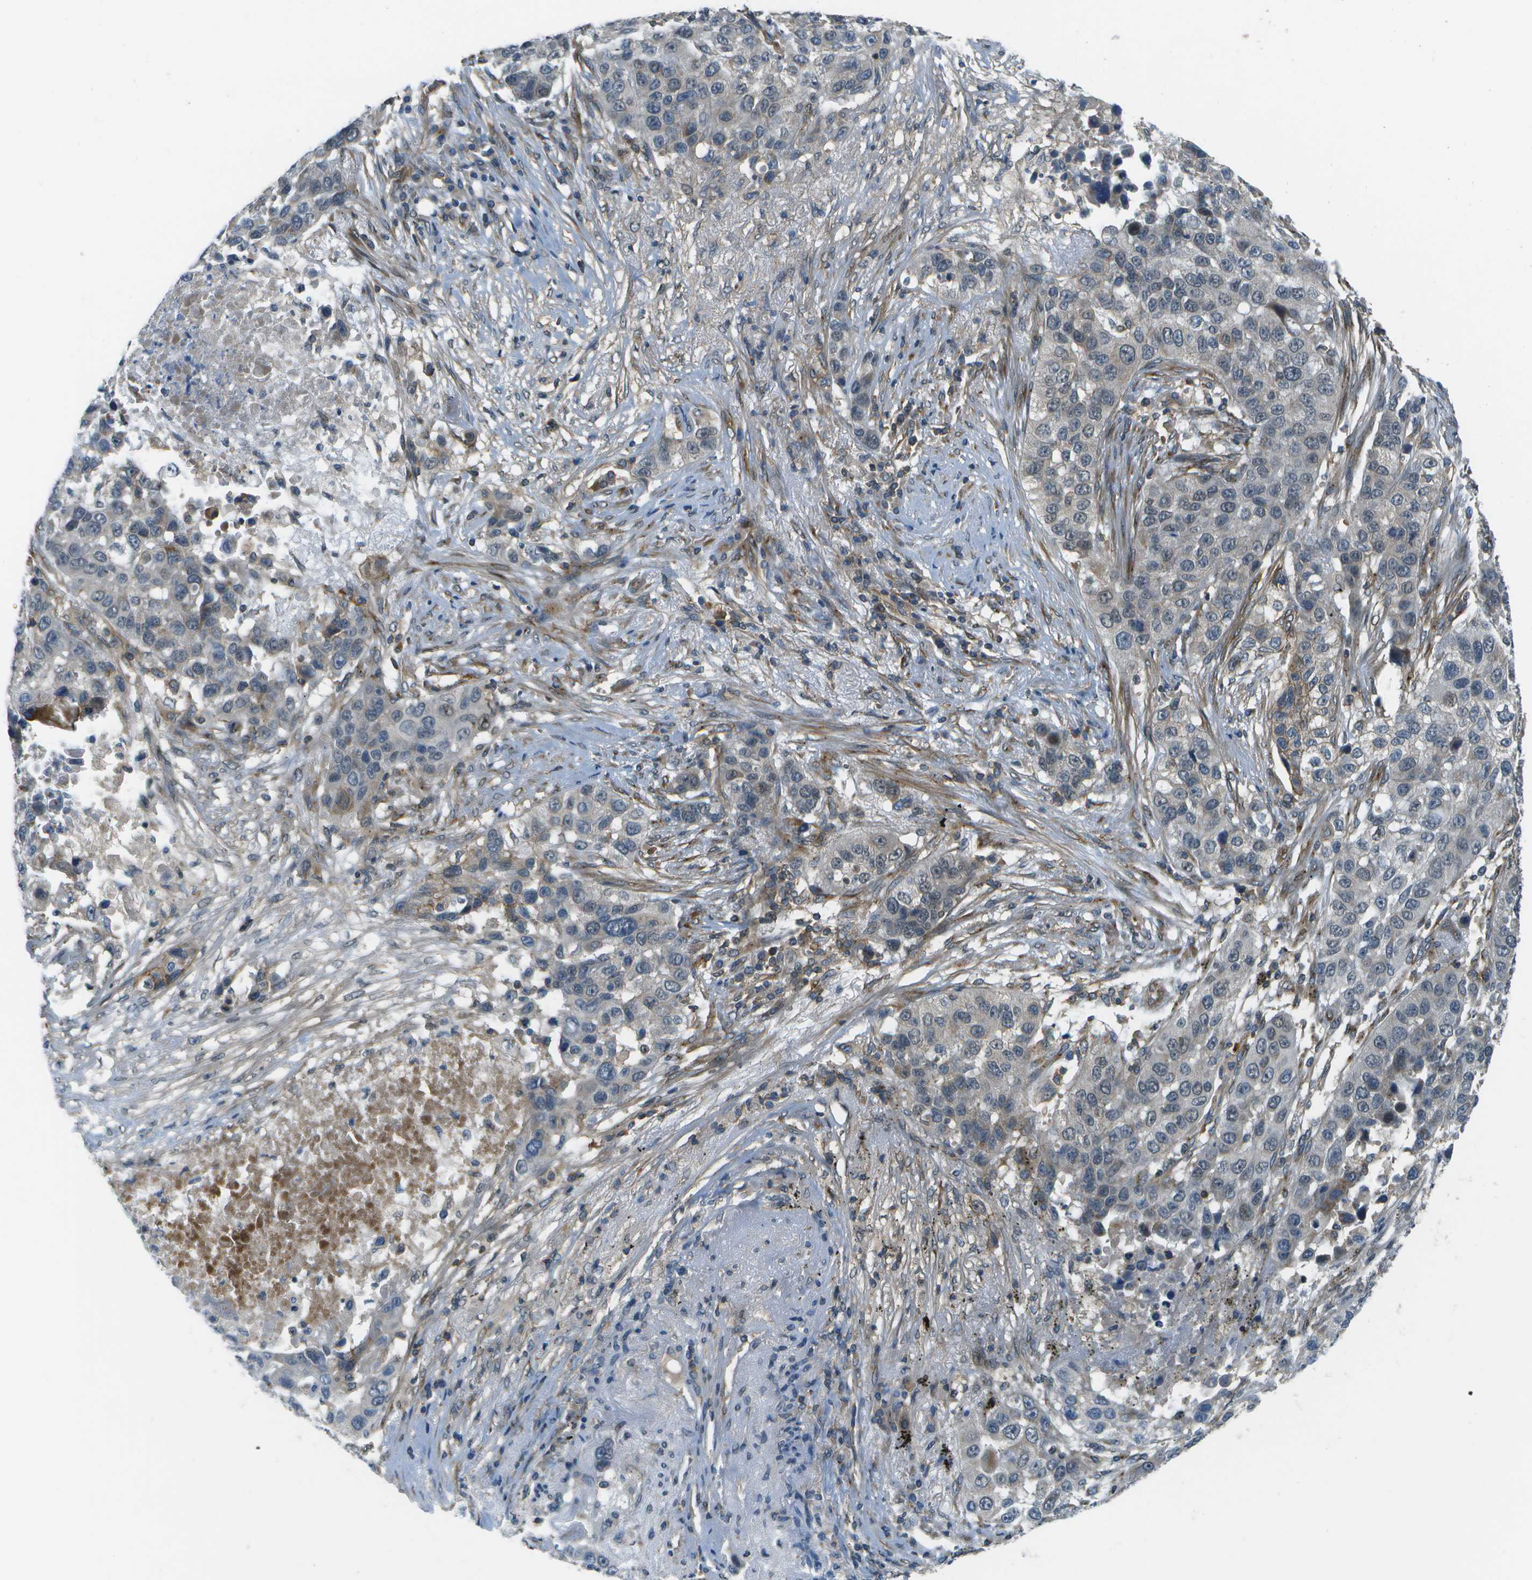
{"staining": {"intensity": "negative", "quantity": "none", "location": "none"}, "tissue": "lung cancer", "cell_type": "Tumor cells", "image_type": "cancer", "snomed": [{"axis": "morphology", "description": "Squamous cell carcinoma, NOS"}, {"axis": "topography", "description": "Lung"}], "caption": "Photomicrograph shows no protein positivity in tumor cells of lung squamous cell carcinoma tissue. Brightfield microscopy of IHC stained with DAB (3,3'-diaminobenzidine) (brown) and hematoxylin (blue), captured at high magnification.", "gene": "CTIF", "patient": {"sex": "male", "age": 57}}